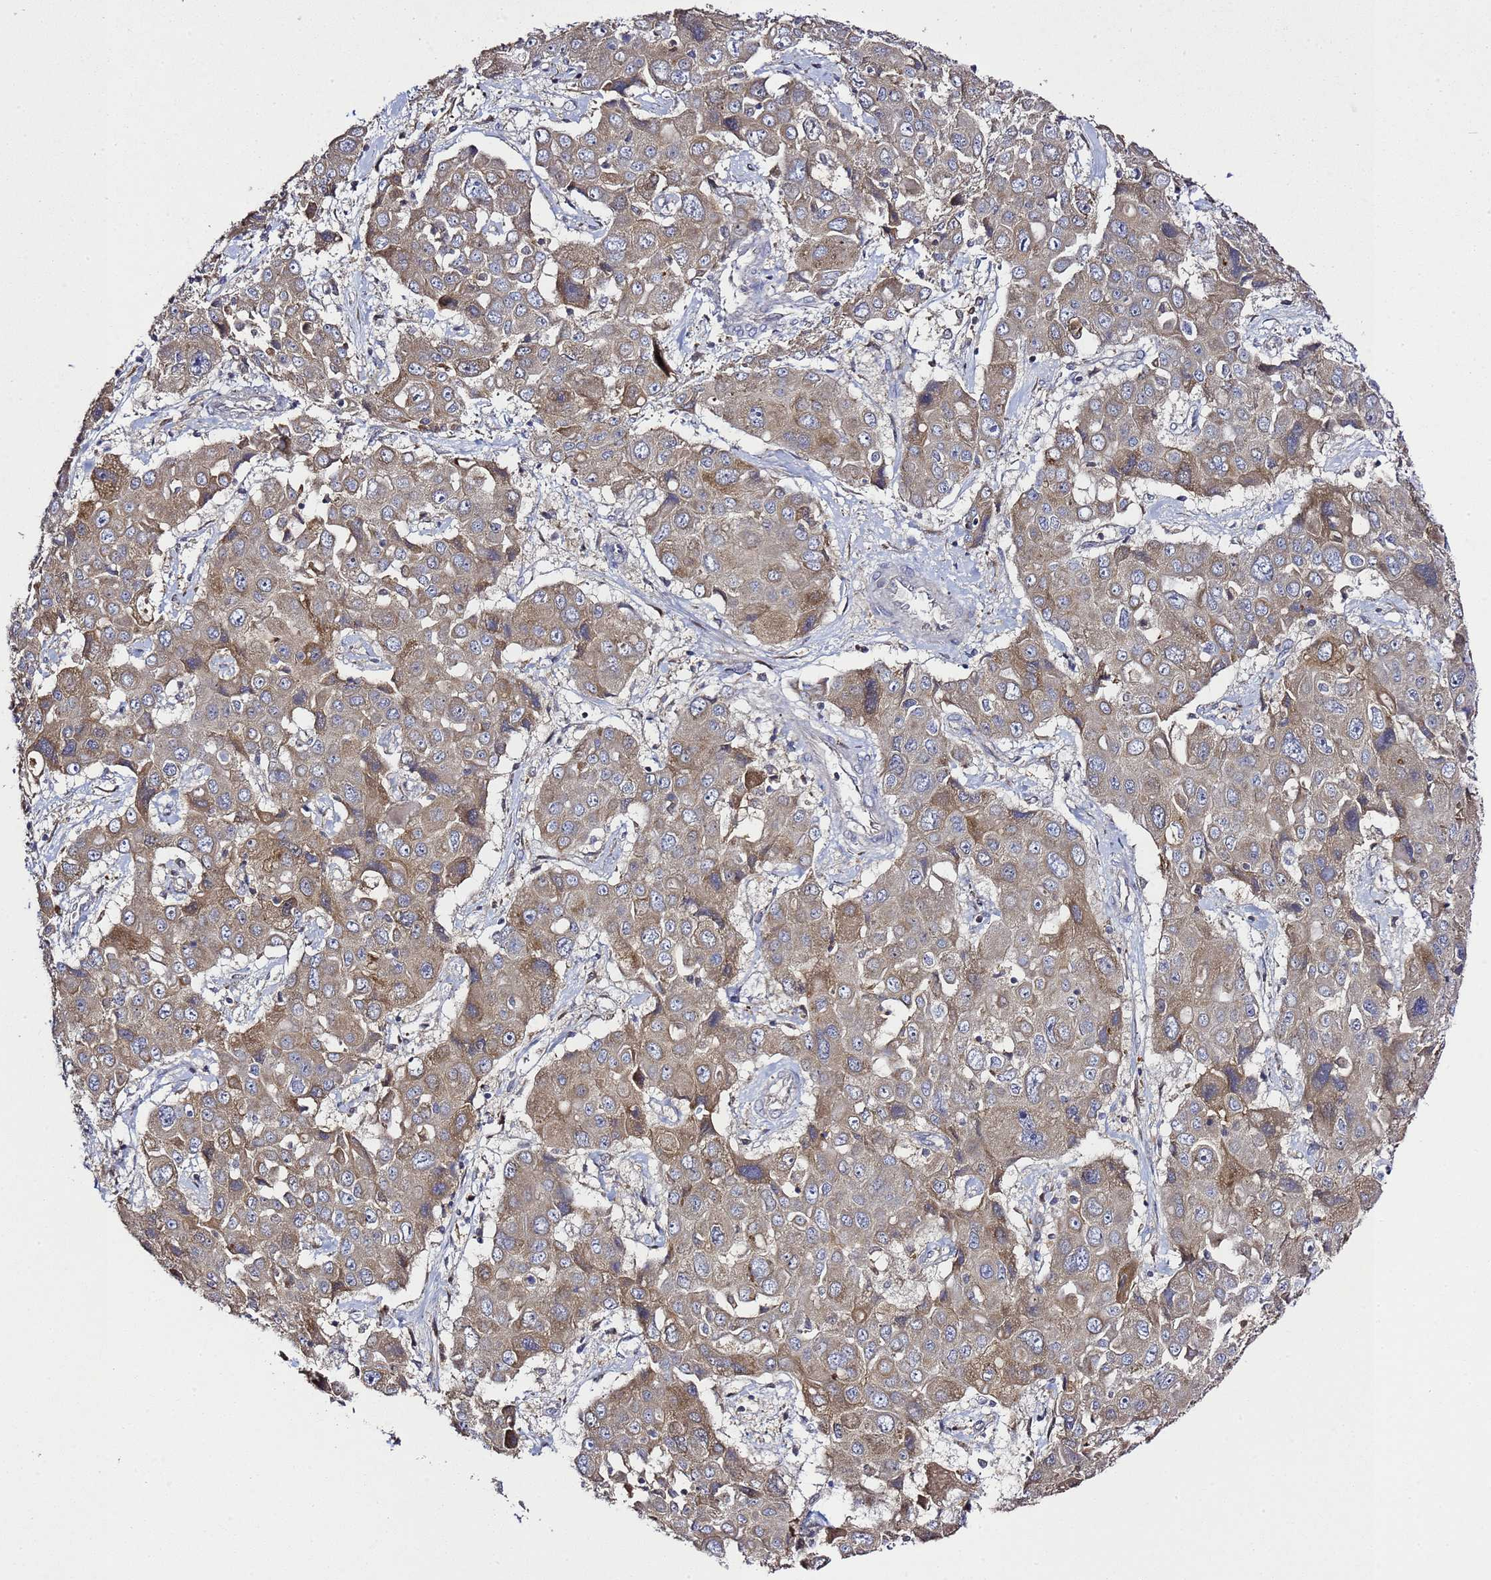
{"staining": {"intensity": "weak", "quantity": "25%-75%", "location": "cytoplasmic/membranous"}, "tissue": "liver cancer", "cell_type": "Tumor cells", "image_type": "cancer", "snomed": [{"axis": "morphology", "description": "Cholangiocarcinoma"}, {"axis": "topography", "description": "Liver"}], "caption": "Protein expression analysis of liver cancer displays weak cytoplasmic/membranous positivity in approximately 25%-75% of tumor cells.", "gene": "ALG3", "patient": {"sex": "male", "age": 67}}